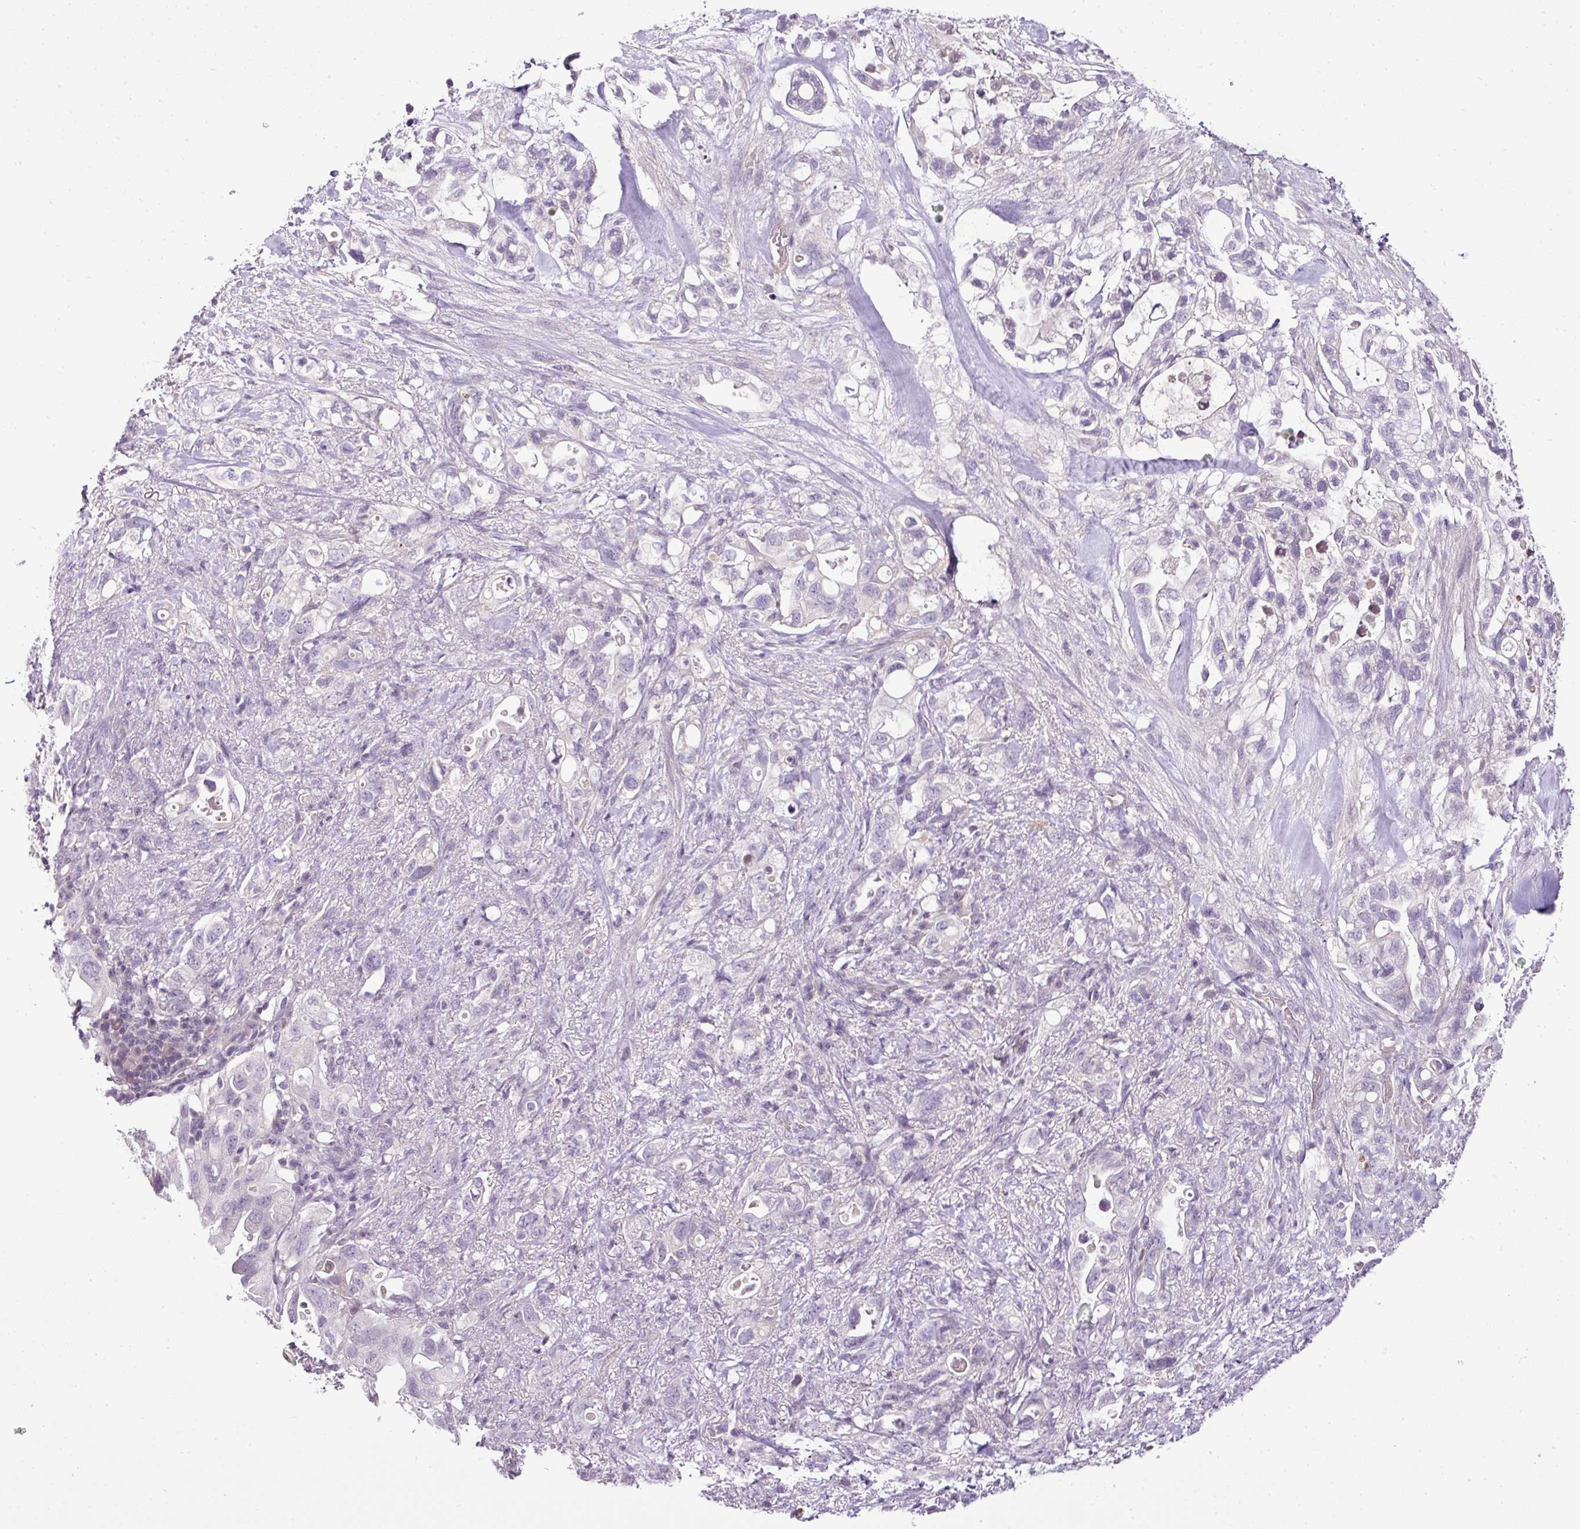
{"staining": {"intensity": "negative", "quantity": "none", "location": "none"}, "tissue": "pancreatic cancer", "cell_type": "Tumor cells", "image_type": "cancer", "snomed": [{"axis": "morphology", "description": "Adenocarcinoma, NOS"}, {"axis": "topography", "description": "Pancreas"}], "caption": "A histopathology image of human pancreatic adenocarcinoma is negative for staining in tumor cells. (DAB (3,3'-diaminobenzidine) immunohistochemistry (IHC) visualized using brightfield microscopy, high magnification).", "gene": "TEX30", "patient": {"sex": "female", "age": 72}}